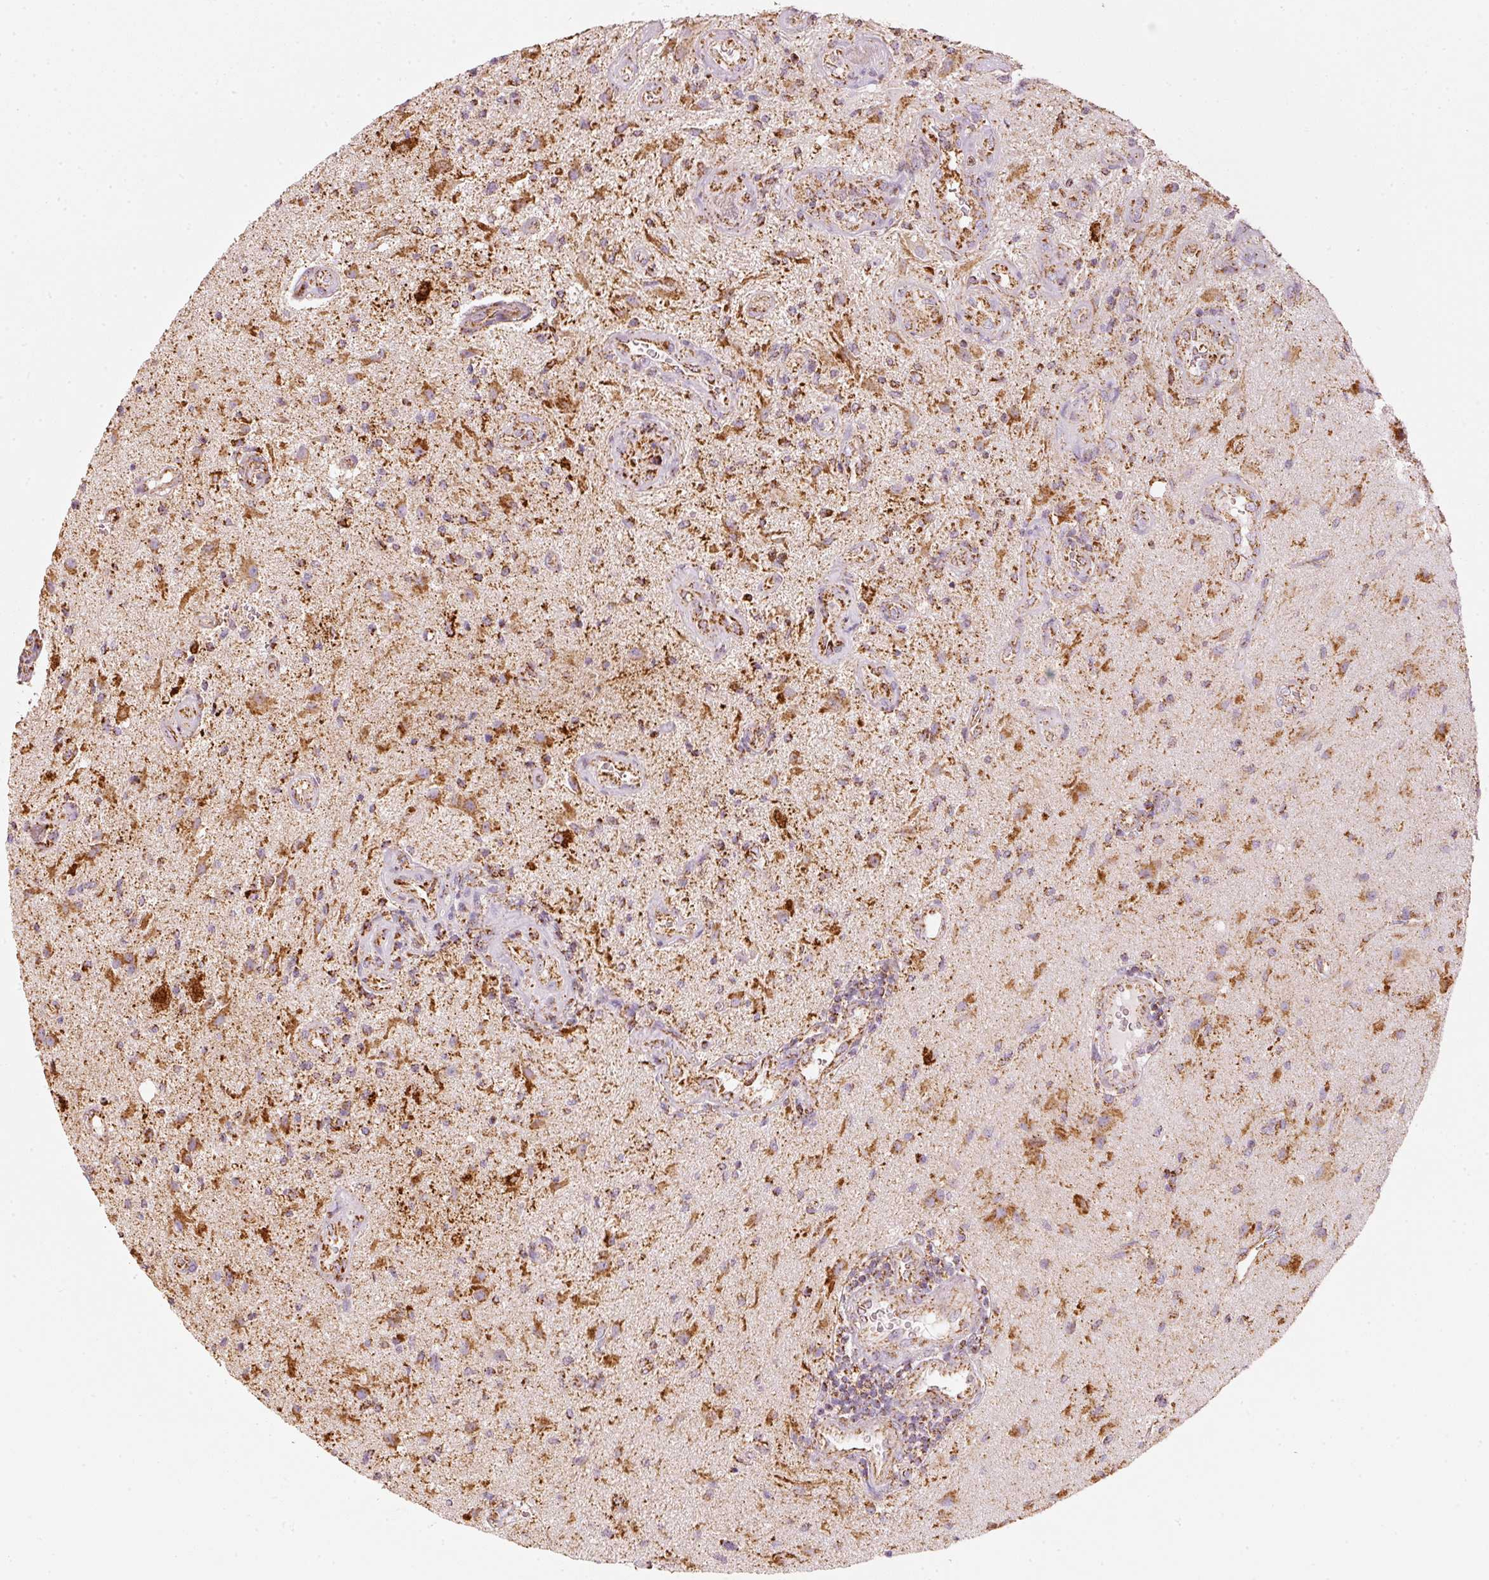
{"staining": {"intensity": "moderate", "quantity": ">75%", "location": "cytoplasmic/membranous"}, "tissue": "glioma", "cell_type": "Tumor cells", "image_type": "cancer", "snomed": [{"axis": "morphology", "description": "Glioma, malignant, High grade"}, {"axis": "topography", "description": "Brain"}], "caption": "Protein expression by immunohistochemistry (IHC) displays moderate cytoplasmic/membranous positivity in approximately >75% of tumor cells in glioma.", "gene": "UQCRC1", "patient": {"sex": "male", "age": 67}}